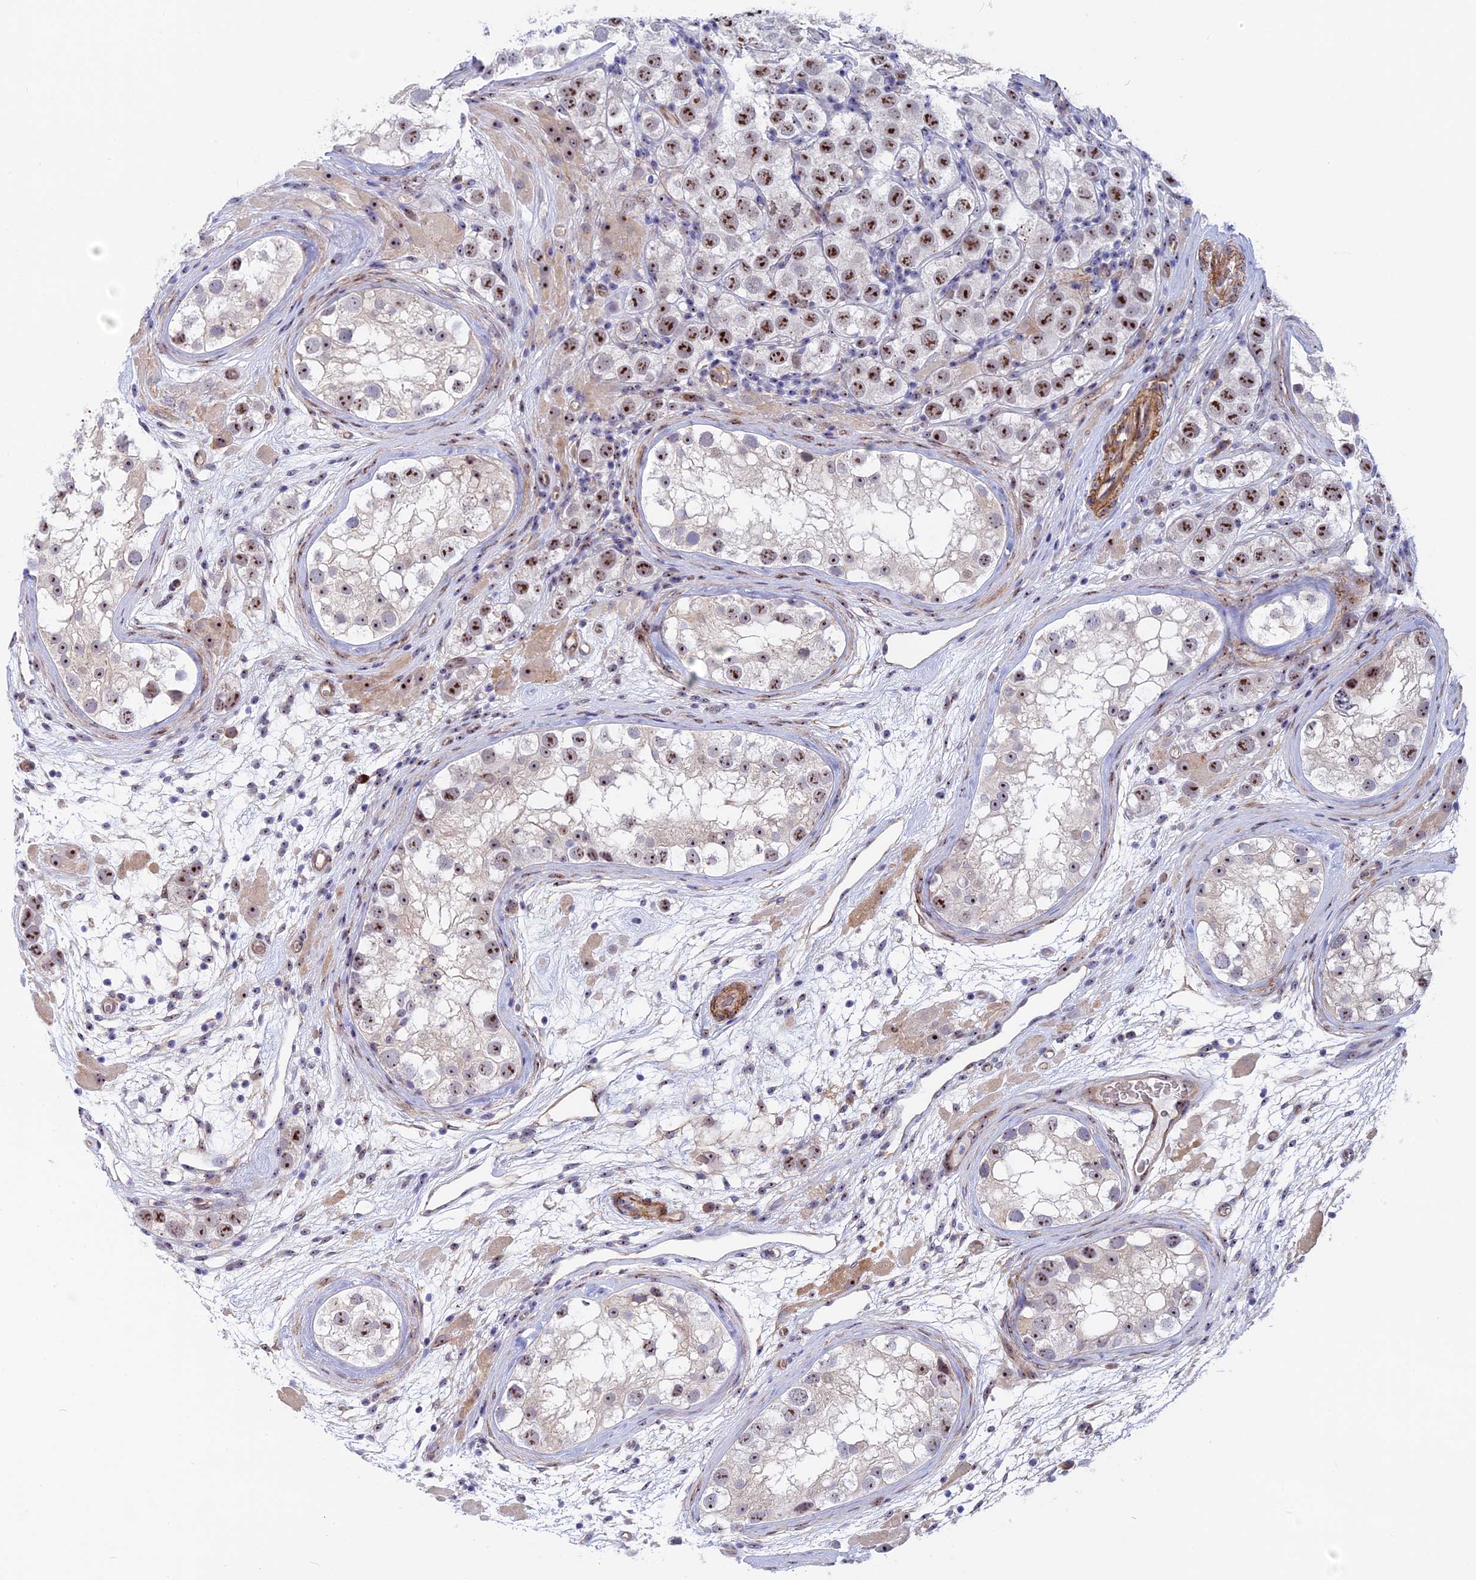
{"staining": {"intensity": "strong", "quantity": ">75%", "location": "nuclear"}, "tissue": "testis cancer", "cell_type": "Tumor cells", "image_type": "cancer", "snomed": [{"axis": "morphology", "description": "Seminoma, NOS"}, {"axis": "topography", "description": "Testis"}], "caption": "IHC staining of testis cancer, which shows high levels of strong nuclear positivity in about >75% of tumor cells indicating strong nuclear protein expression. The staining was performed using DAB (3,3'-diaminobenzidine) (brown) for protein detection and nuclei were counterstained in hematoxylin (blue).", "gene": "DBNDD1", "patient": {"sex": "male", "age": 28}}